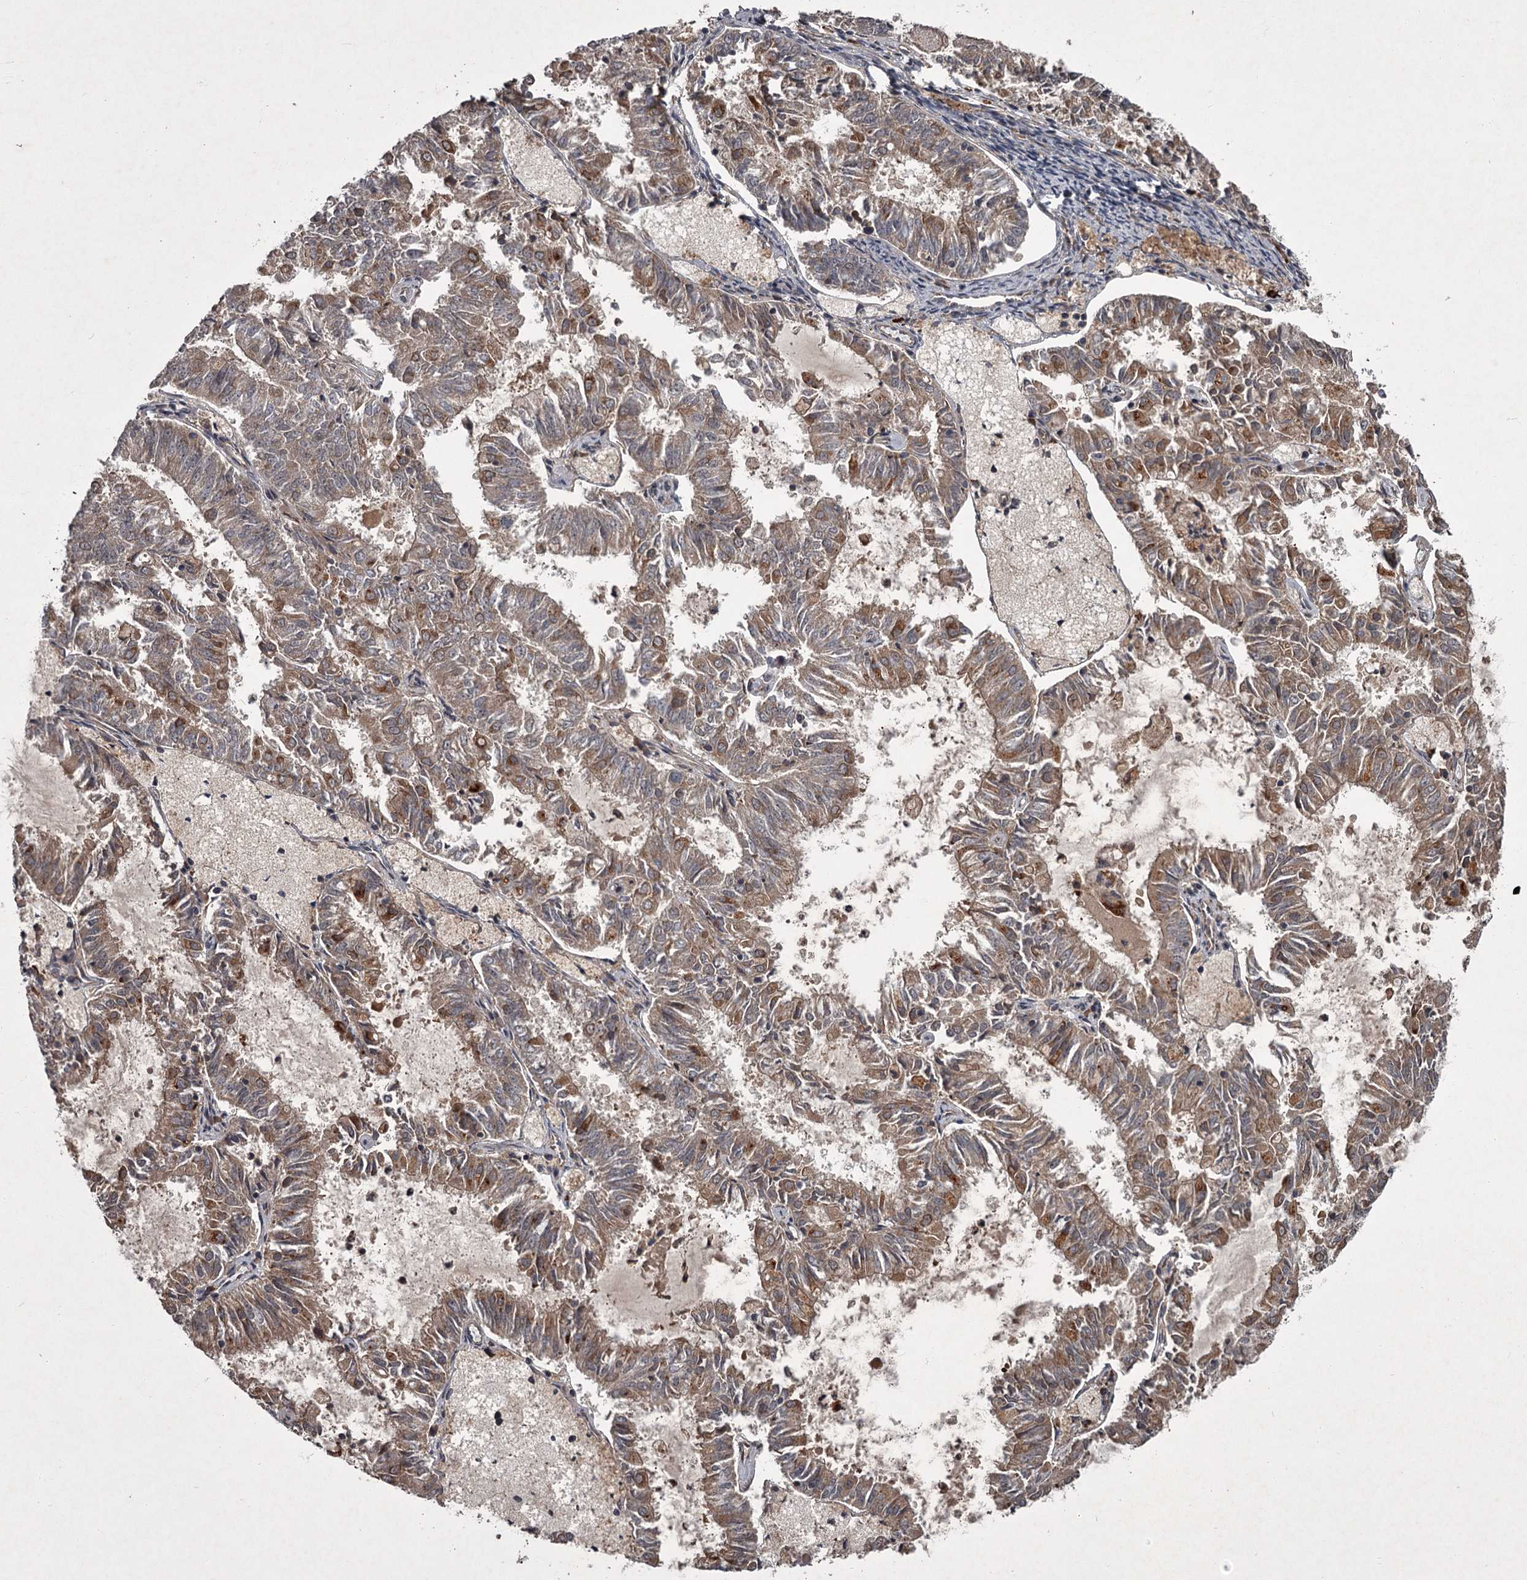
{"staining": {"intensity": "moderate", "quantity": "25%-75%", "location": "cytoplasmic/membranous"}, "tissue": "endometrial cancer", "cell_type": "Tumor cells", "image_type": "cancer", "snomed": [{"axis": "morphology", "description": "Adenocarcinoma, NOS"}, {"axis": "topography", "description": "Endometrium"}], "caption": "A high-resolution image shows IHC staining of endometrial cancer (adenocarcinoma), which demonstrates moderate cytoplasmic/membranous expression in approximately 25%-75% of tumor cells. (brown staining indicates protein expression, while blue staining denotes nuclei).", "gene": "UNC93B1", "patient": {"sex": "female", "age": 57}}